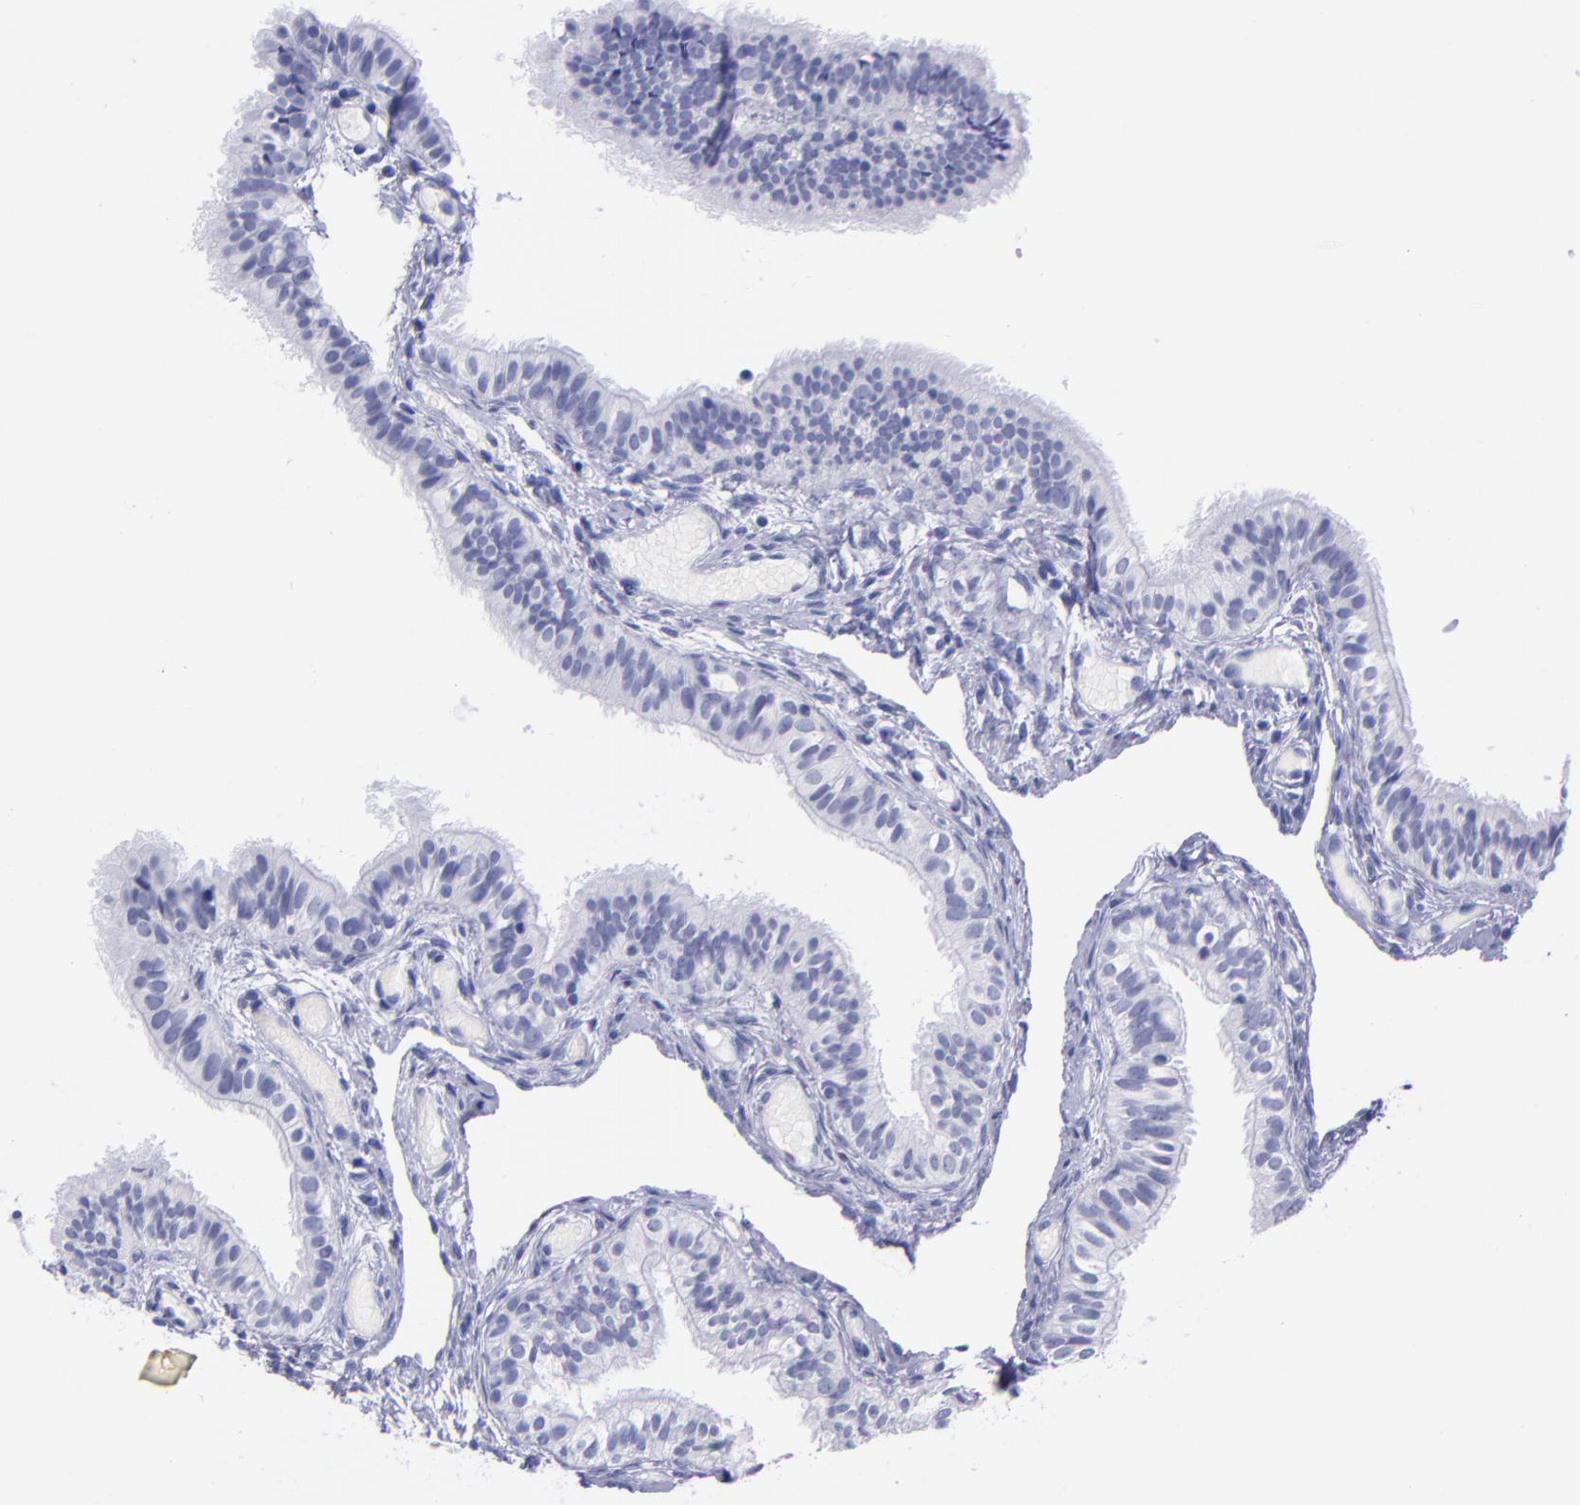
{"staining": {"intensity": "negative", "quantity": "none", "location": "none"}, "tissue": "fallopian tube", "cell_type": "Glandular cells", "image_type": "normal", "snomed": [{"axis": "morphology", "description": "Normal tissue, NOS"}, {"axis": "morphology", "description": "Dermoid, NOS"}, {"axis": "topography", "description": "Fallopian tube"}], "caption": "Protein analysis of normal fallopian tube shows no significant staining in glandular cells.", "gene": "SV2A", "patient": {"sex": "female", "age": 33}}